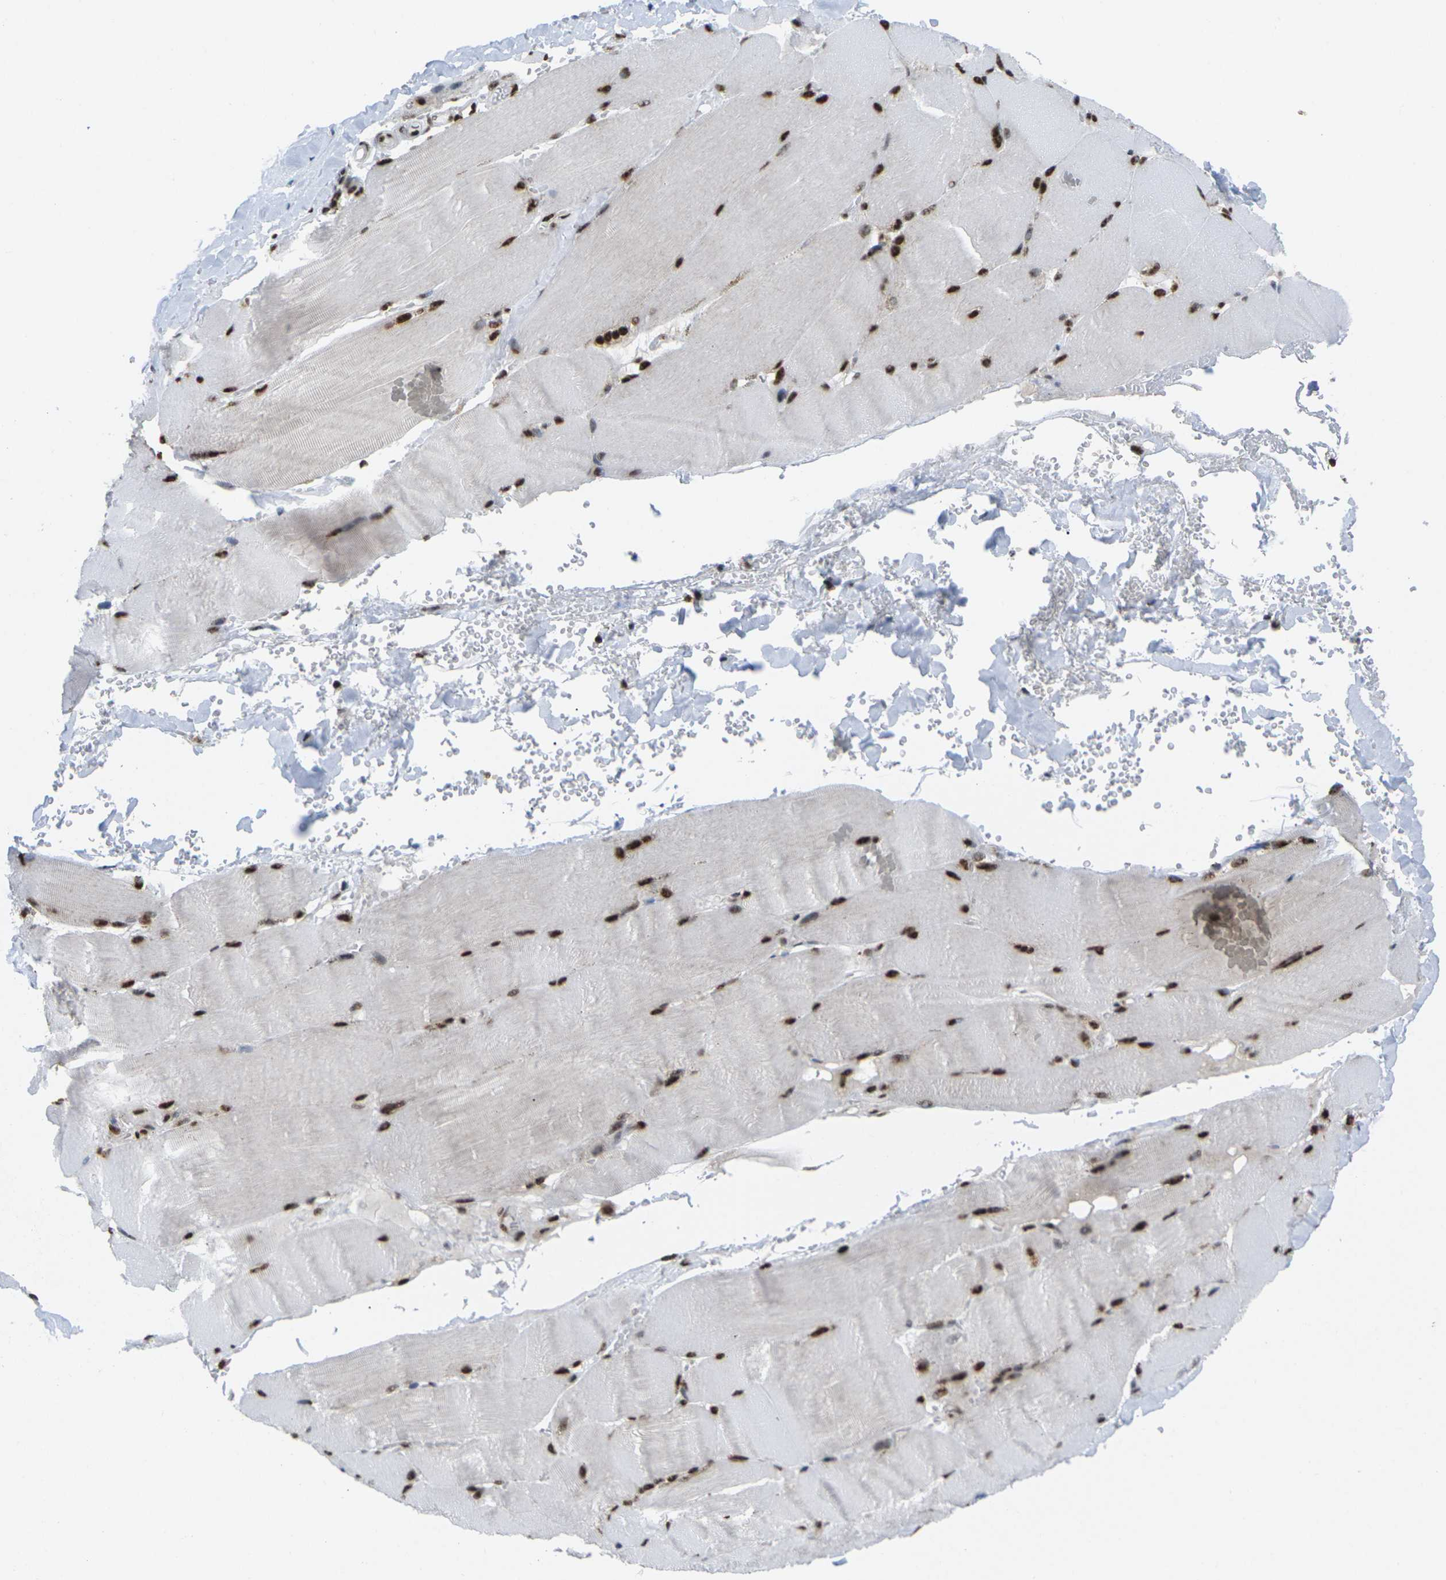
{"staining": {"intensity": "strong", "quantity": ">75%", "location": "nuclear"}, "tissue": "skeletal muscle", "cell_type": "Myocytes", "image_type": "normal", "snomed": [{"axis": "morphology", "description": "Normal tissue, NOS"}, {"axis": "topography", "description": "Skin"}, {"axis": "topography", "description": "Skeletal muscle"}], "caption": "Protein expression analysis of benign skeletal muscle displays strong nuclear positivity in about >75% of myocytes.", "gene": "MAGOH", "patient": {"sex": "male", "age": 83}}